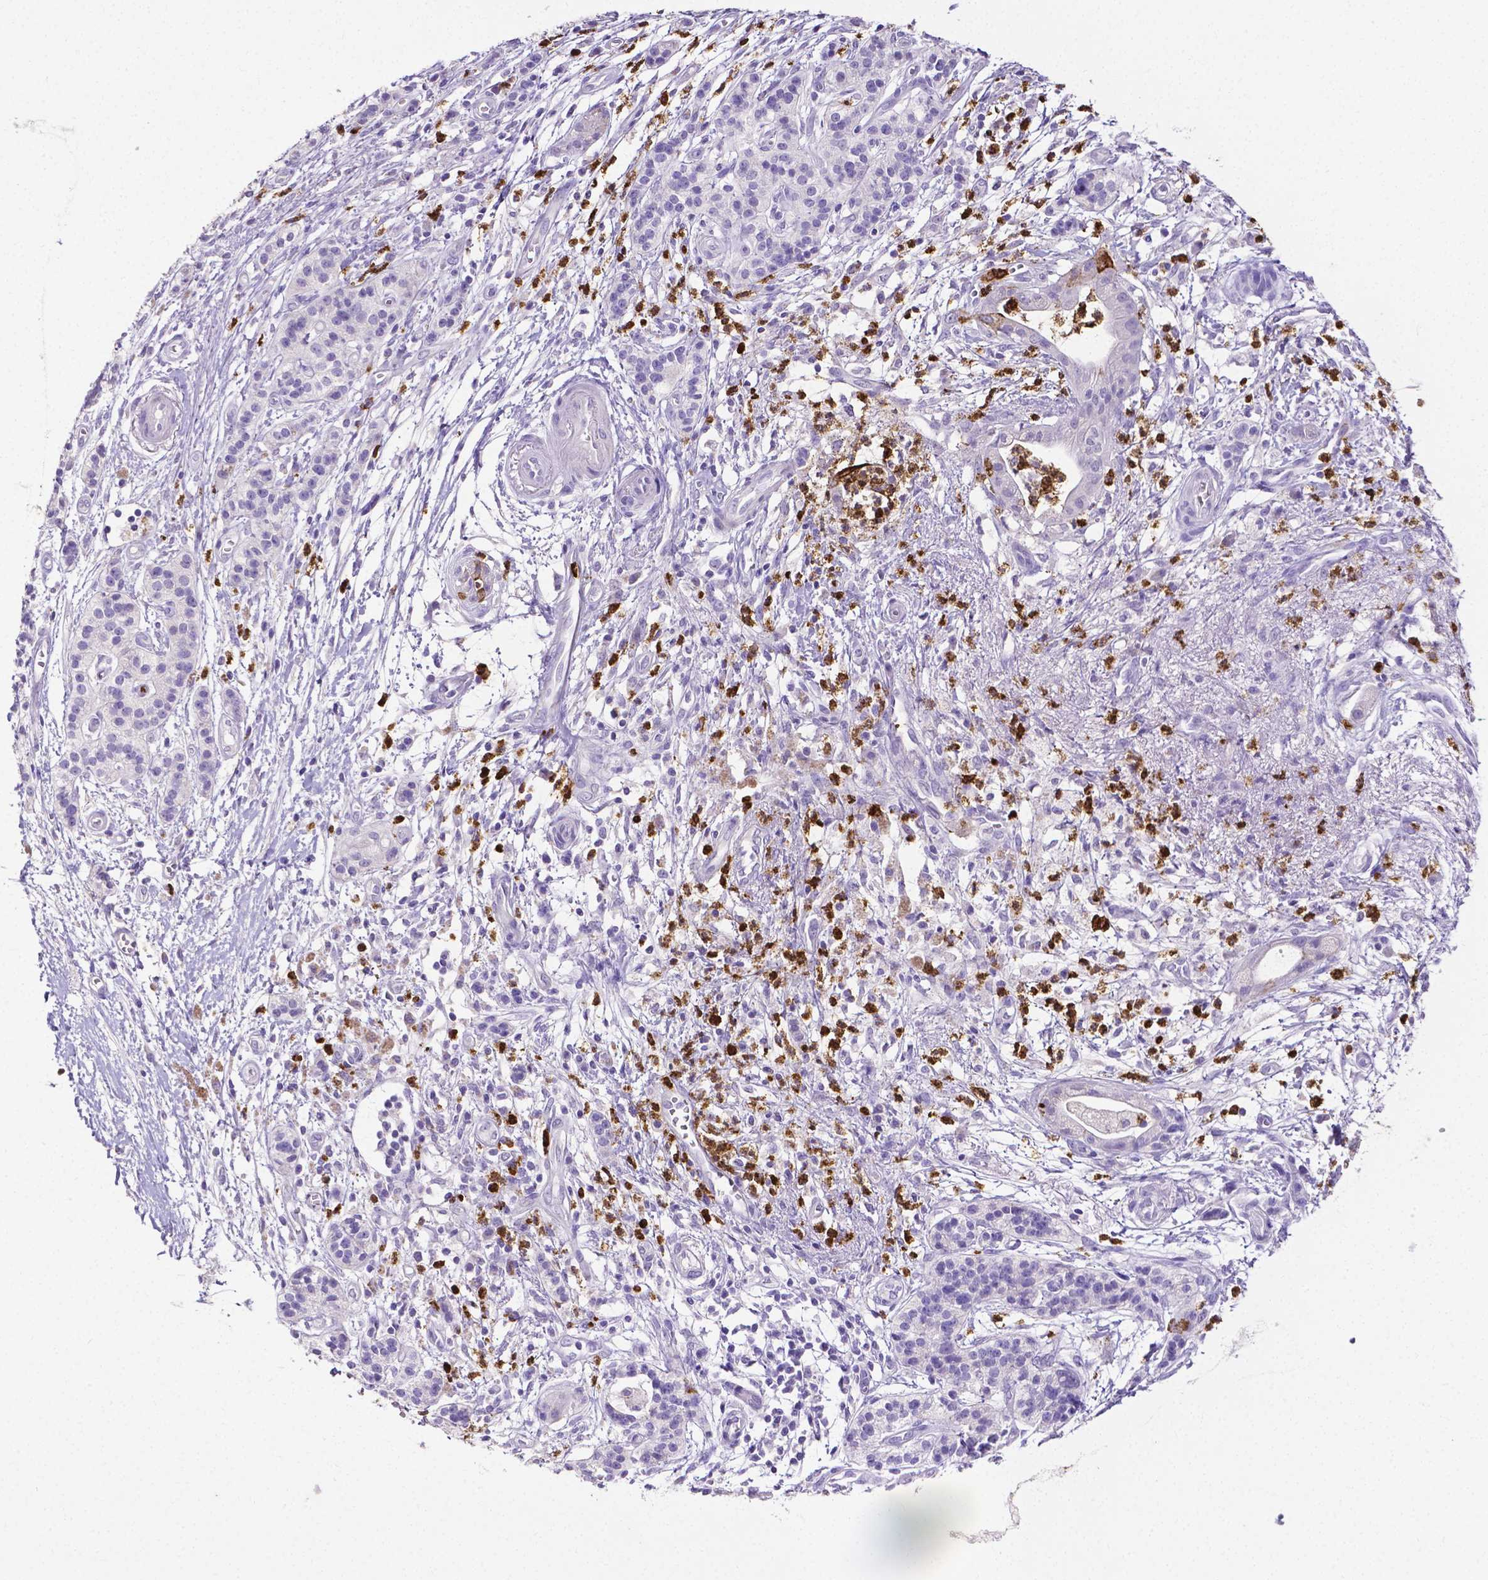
{"staining": {"intensity": "negative", "quantity": "none", "location": "none"}, "tissue": "pancreatic cancer", "cell_type": "Tumor cells", "image_type": "cancer", "snomed": [{"axis": "morphology", "description": "Normal tissue, NOS"}, {"axis": "morphology", "description": "Adenocarcinoma, NOS"}, {"axis": "topography", "description": "Lymph node"}, {"axis": "topography", "description": "Pancreas"}], "caption": "IHC histopathology image of neoplastic tissue: pancreatic cancer (adenocarcinoma) stained with DAB (3,3'-diaminobenzidine) demonstrates no significant protein staining in tumor cells.", "gene": "MMP9", "patient": {"sex": "female", "age": 58}}